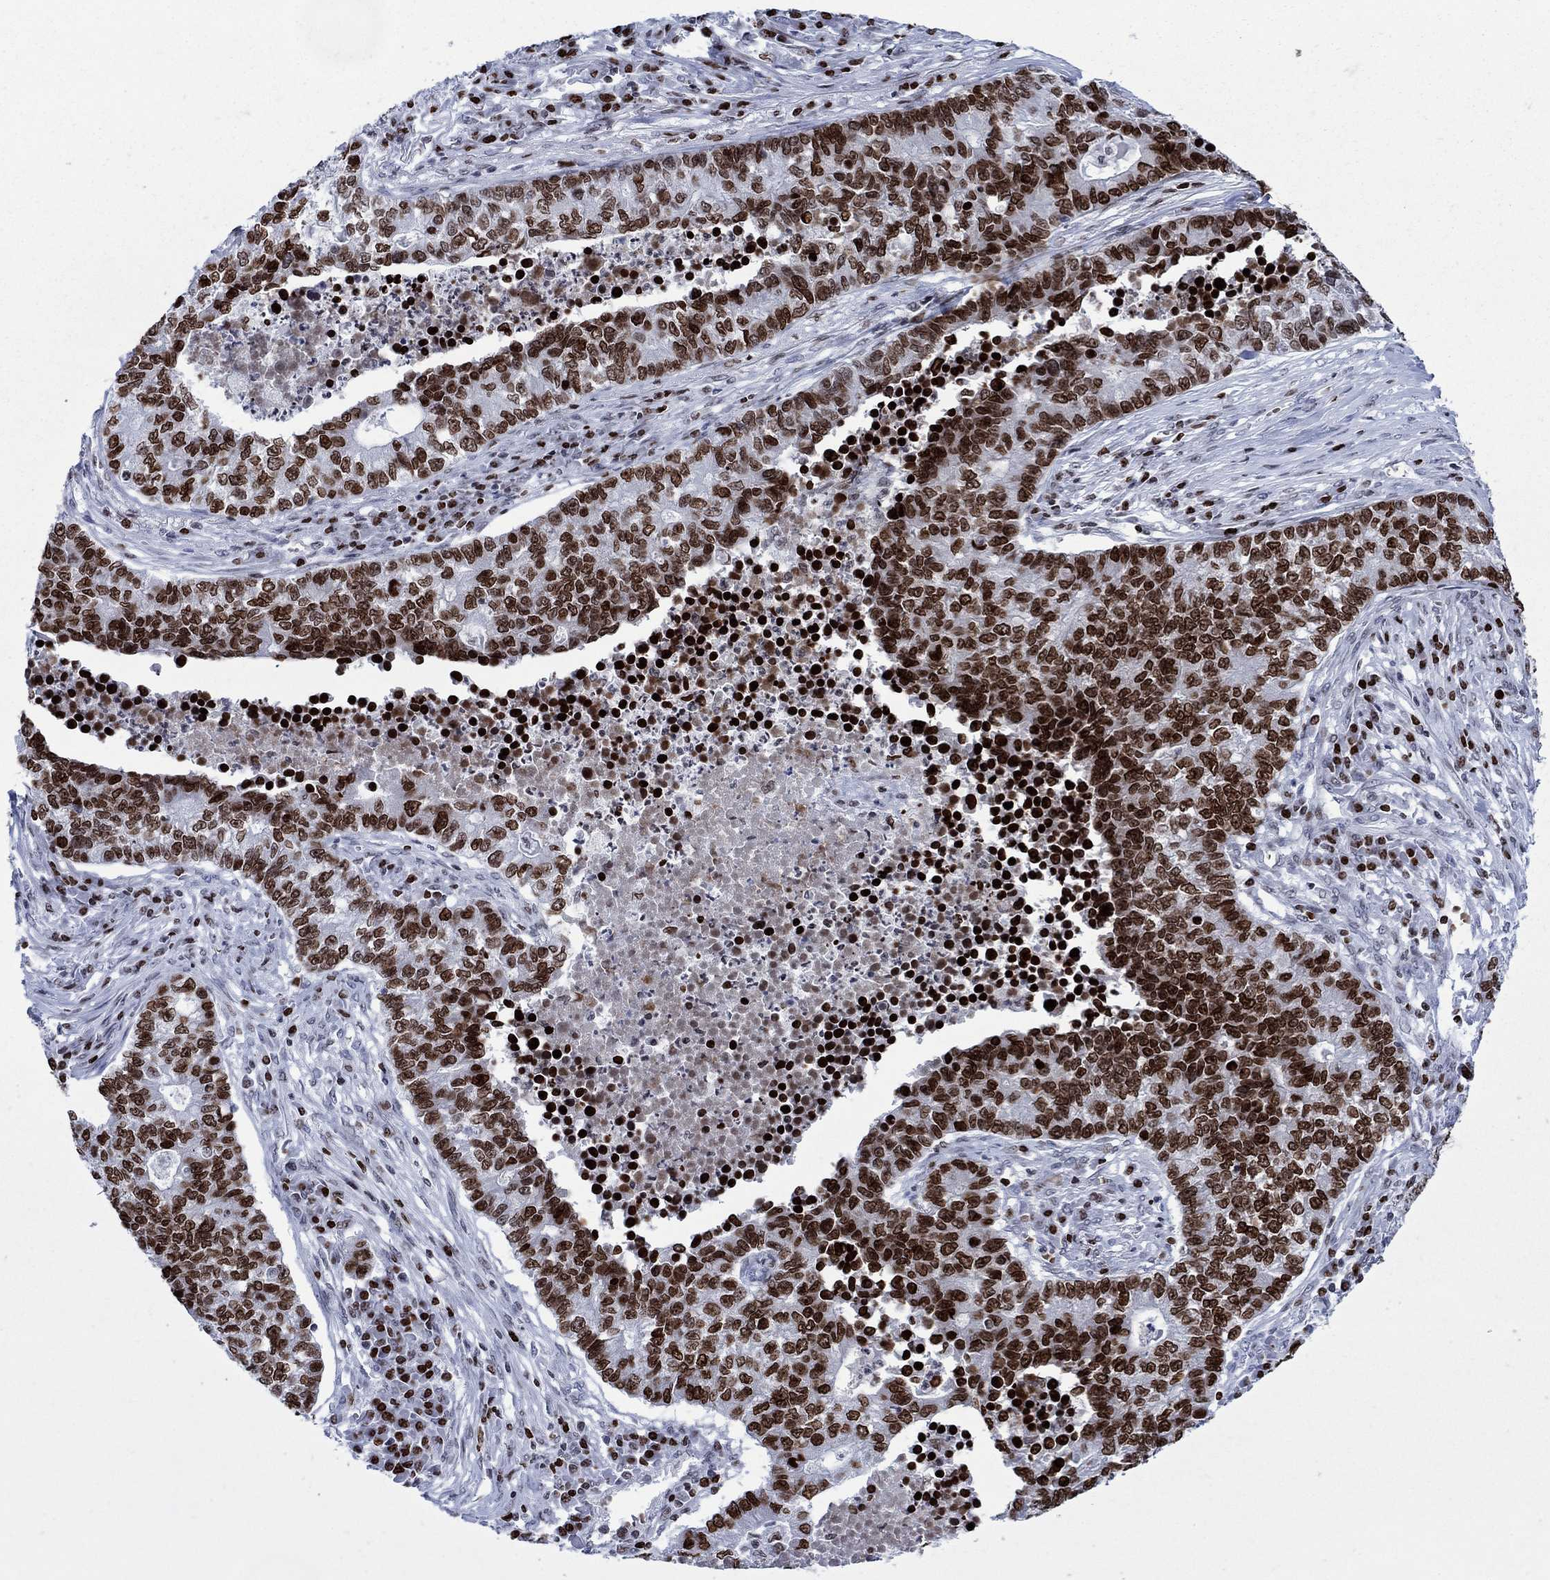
{"staining": {"intensity": "strong", "quantity": "25%-75%", "location": "nuclear"}, "tissue": "lung cancer", "cell_type": "Tumor cells", "image_type": "cancer", "snomed": [{"axis": "morphology", "description": "Adenocarcinoma, NOS"}, {"axis": "topography", "description": "Lung"}], "caption": "Human adenocarcinoma (lung) stained with a protein marker shows strong staining in tumor cells.", "gene": "HMGA1", "patient": {"sex": "male", "age": 57}}